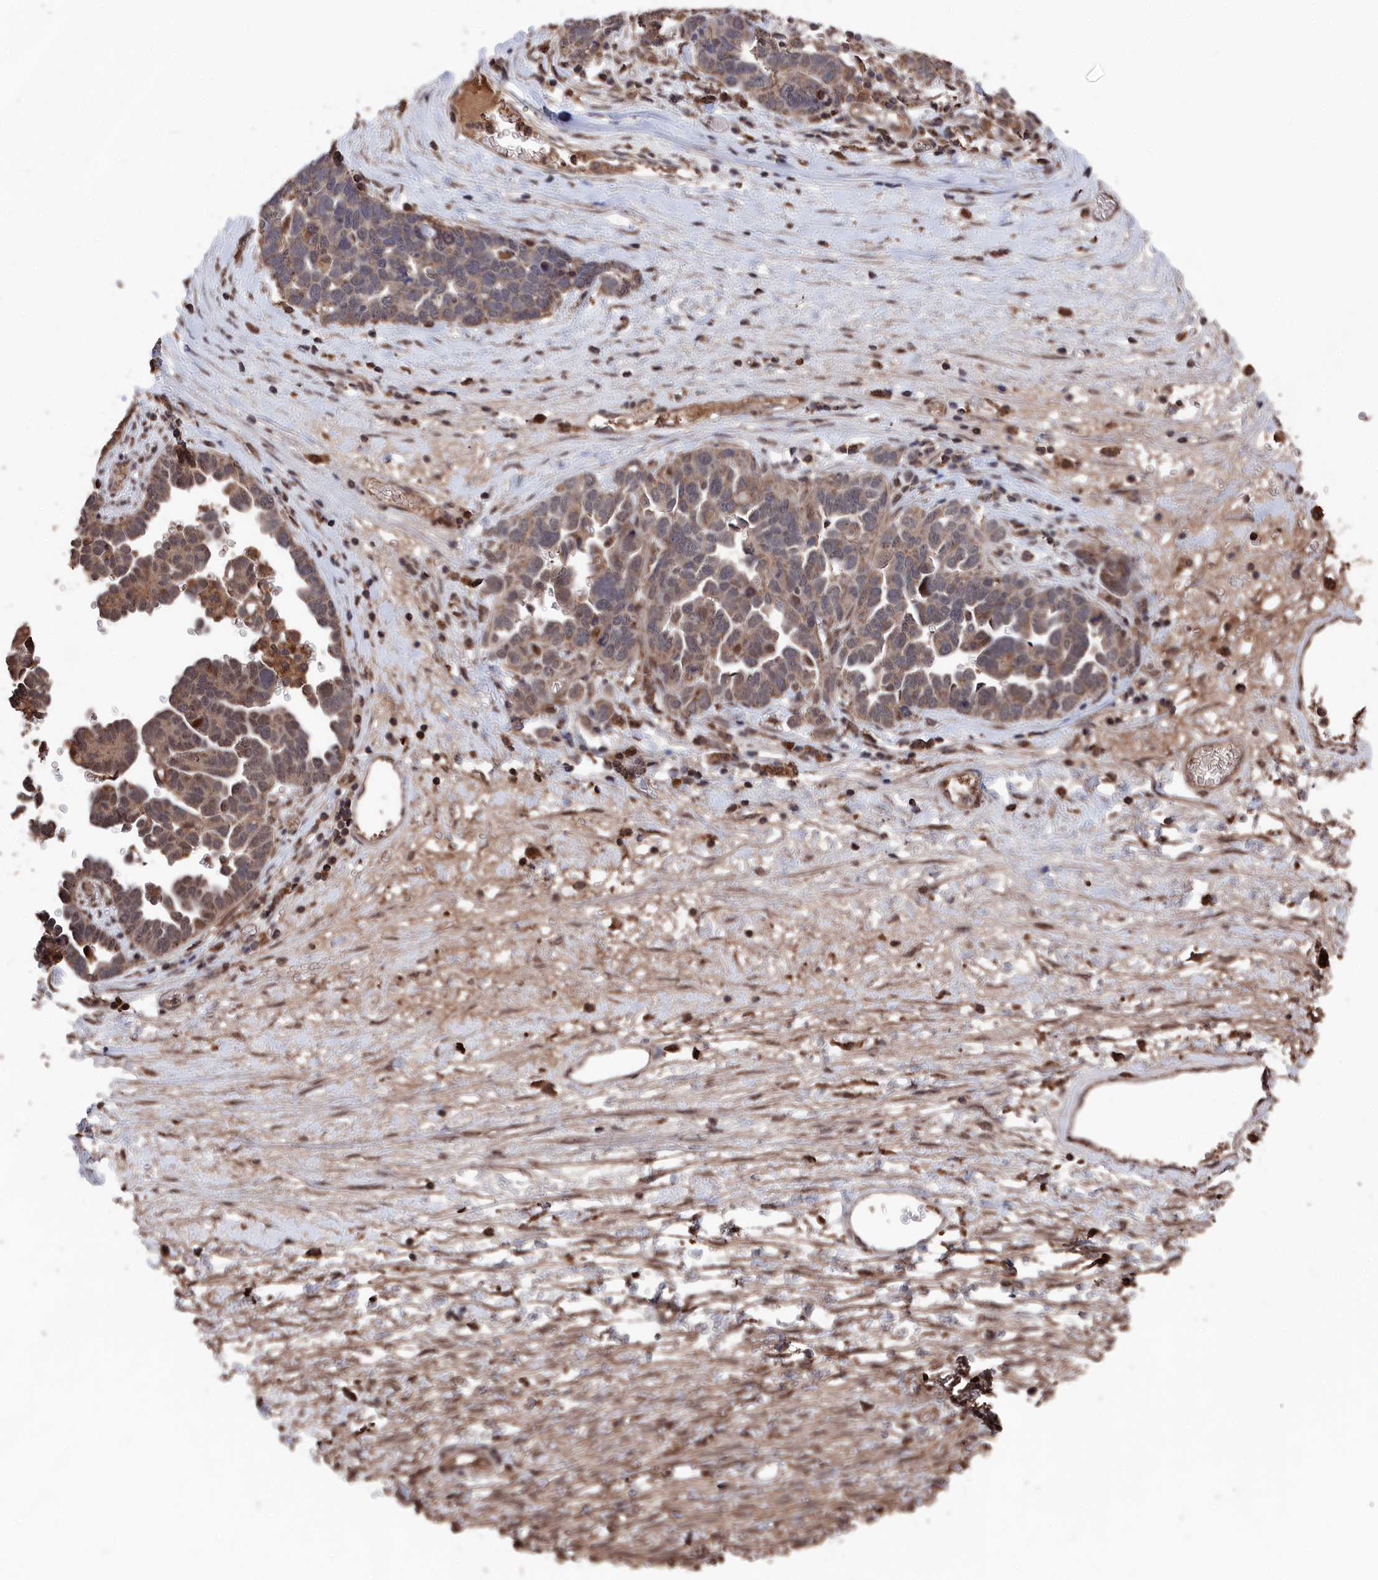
{"staining": {"intensity": "moderate", "quantity": "<25%", "location": "cytoplasmic/membranous,nuclear"}, "tissue": "ovarian cancer", "cell_type": "Tumor cells", "image_type": "cancer", "snomed": [{"axis": "morphology", "description": "Cystadenocarcinoma, serous, NOS"}, {"axis": "topography", "description": "Ovary"}], "caption": "Brown immunohistochemical staining in ovarian cancer (serous cystadenocarcinoma) shows moderate cytoplasmic/membranous and nuclear expression in approximately <25% of tumor cells. Ihc stains the protein of interest in brown and the nuclei are stained blue.", "gene": "CEACAM21", "patient": {"sex": "female", "age": 54}}